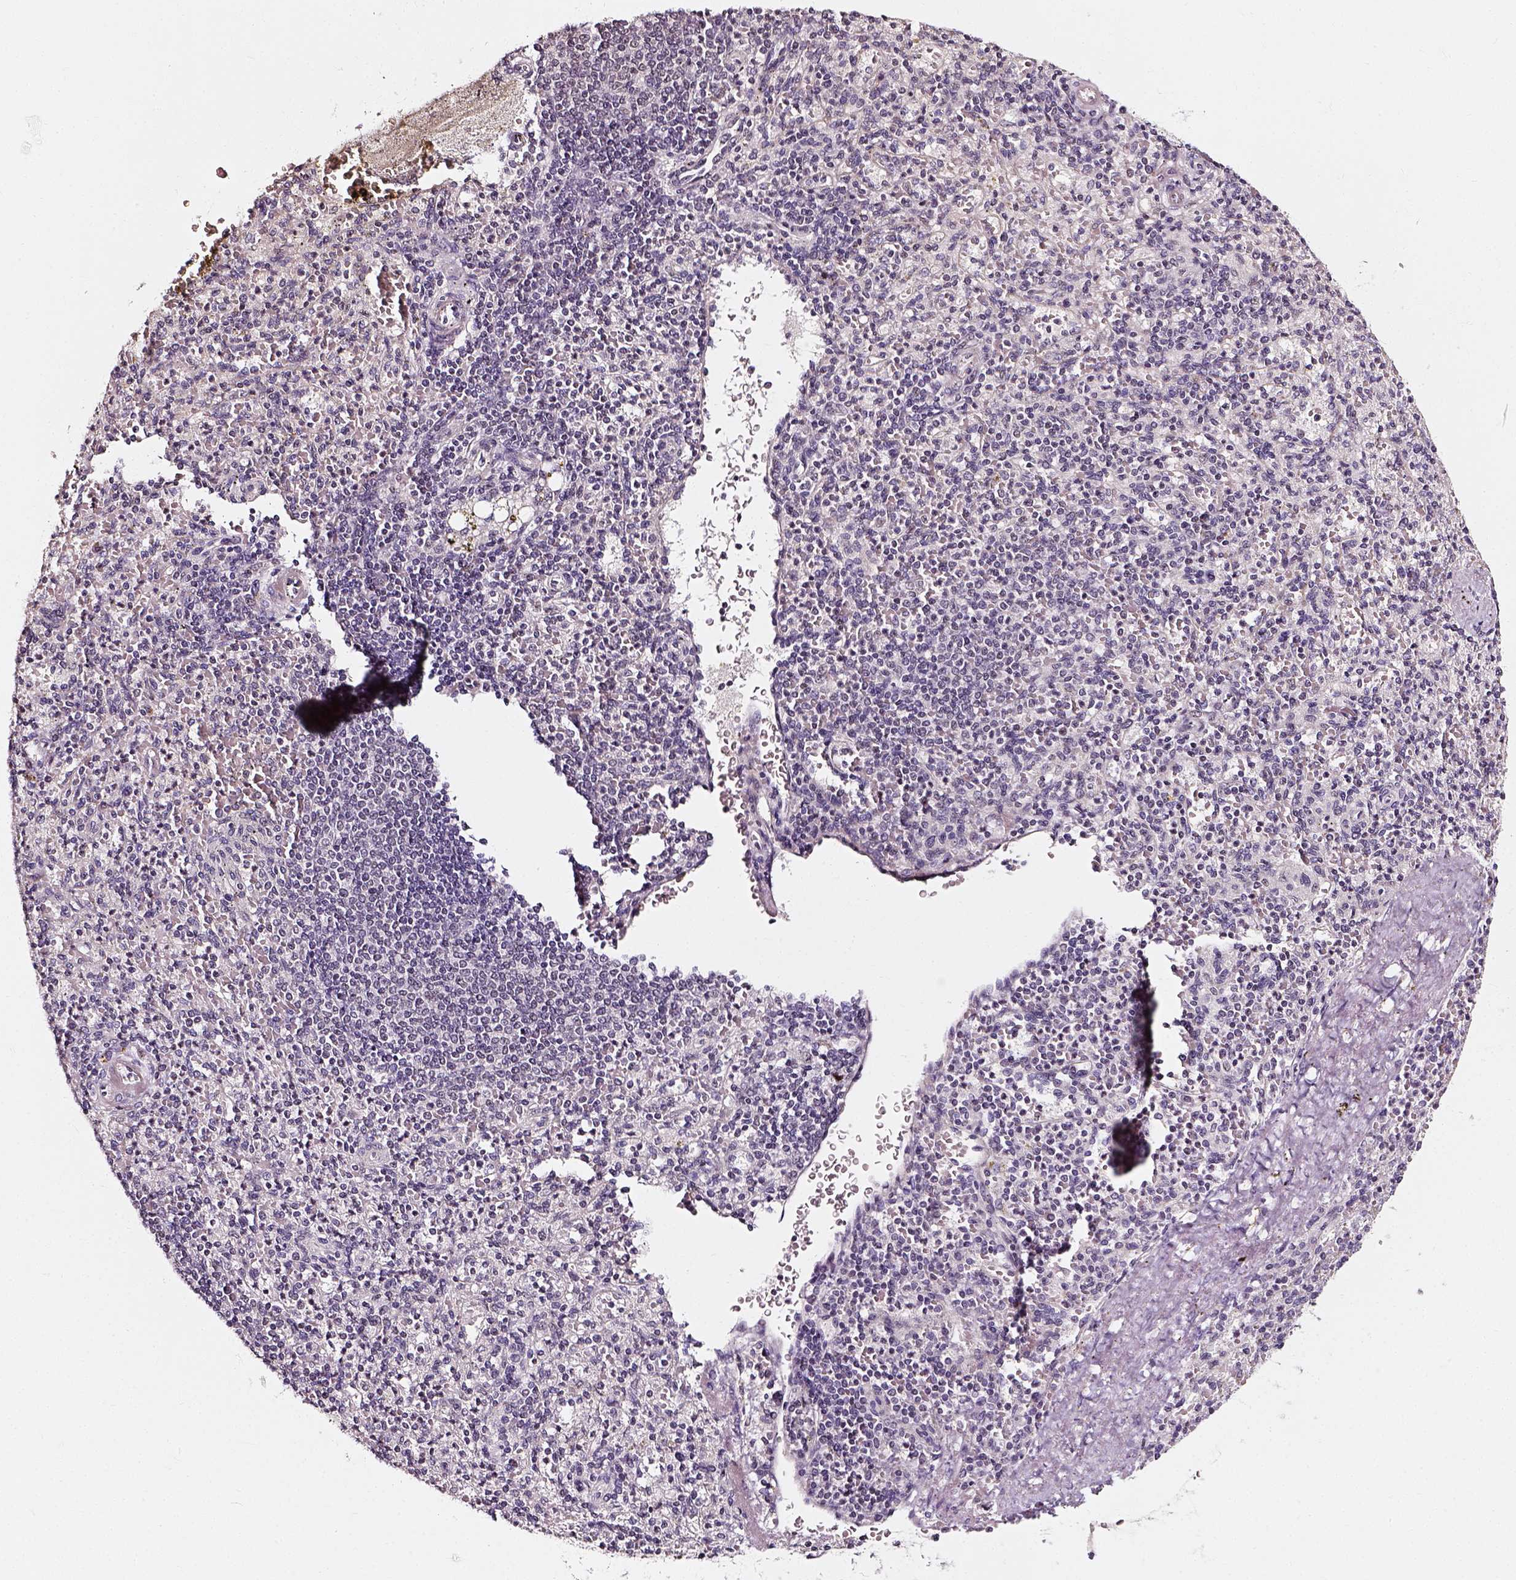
{"staining": {"intensity": "moderate", "quantity": "25%-75%", "location": "nuclear"}, "tissue": "spleen", "cell_type": "Cells in red pulp", "image_type": "normal", "snomed": [{"axis": "morphology", "description": "Normal tissue, NOS"}, {"axis": "topography", "description": "Spleen"}], "caption": "High-magnification brightfield microscopy of unremarkable spleen stained with DAB (3,3'-diaminobenzidine) (brown) and counterstained with hematoxylin (blue). cells in red pulp exhibit moderate nuclear expression is identified in about25%-75% of cells.", "gene": "NACC1", "patient": {"sex": "female", "age": 74}}